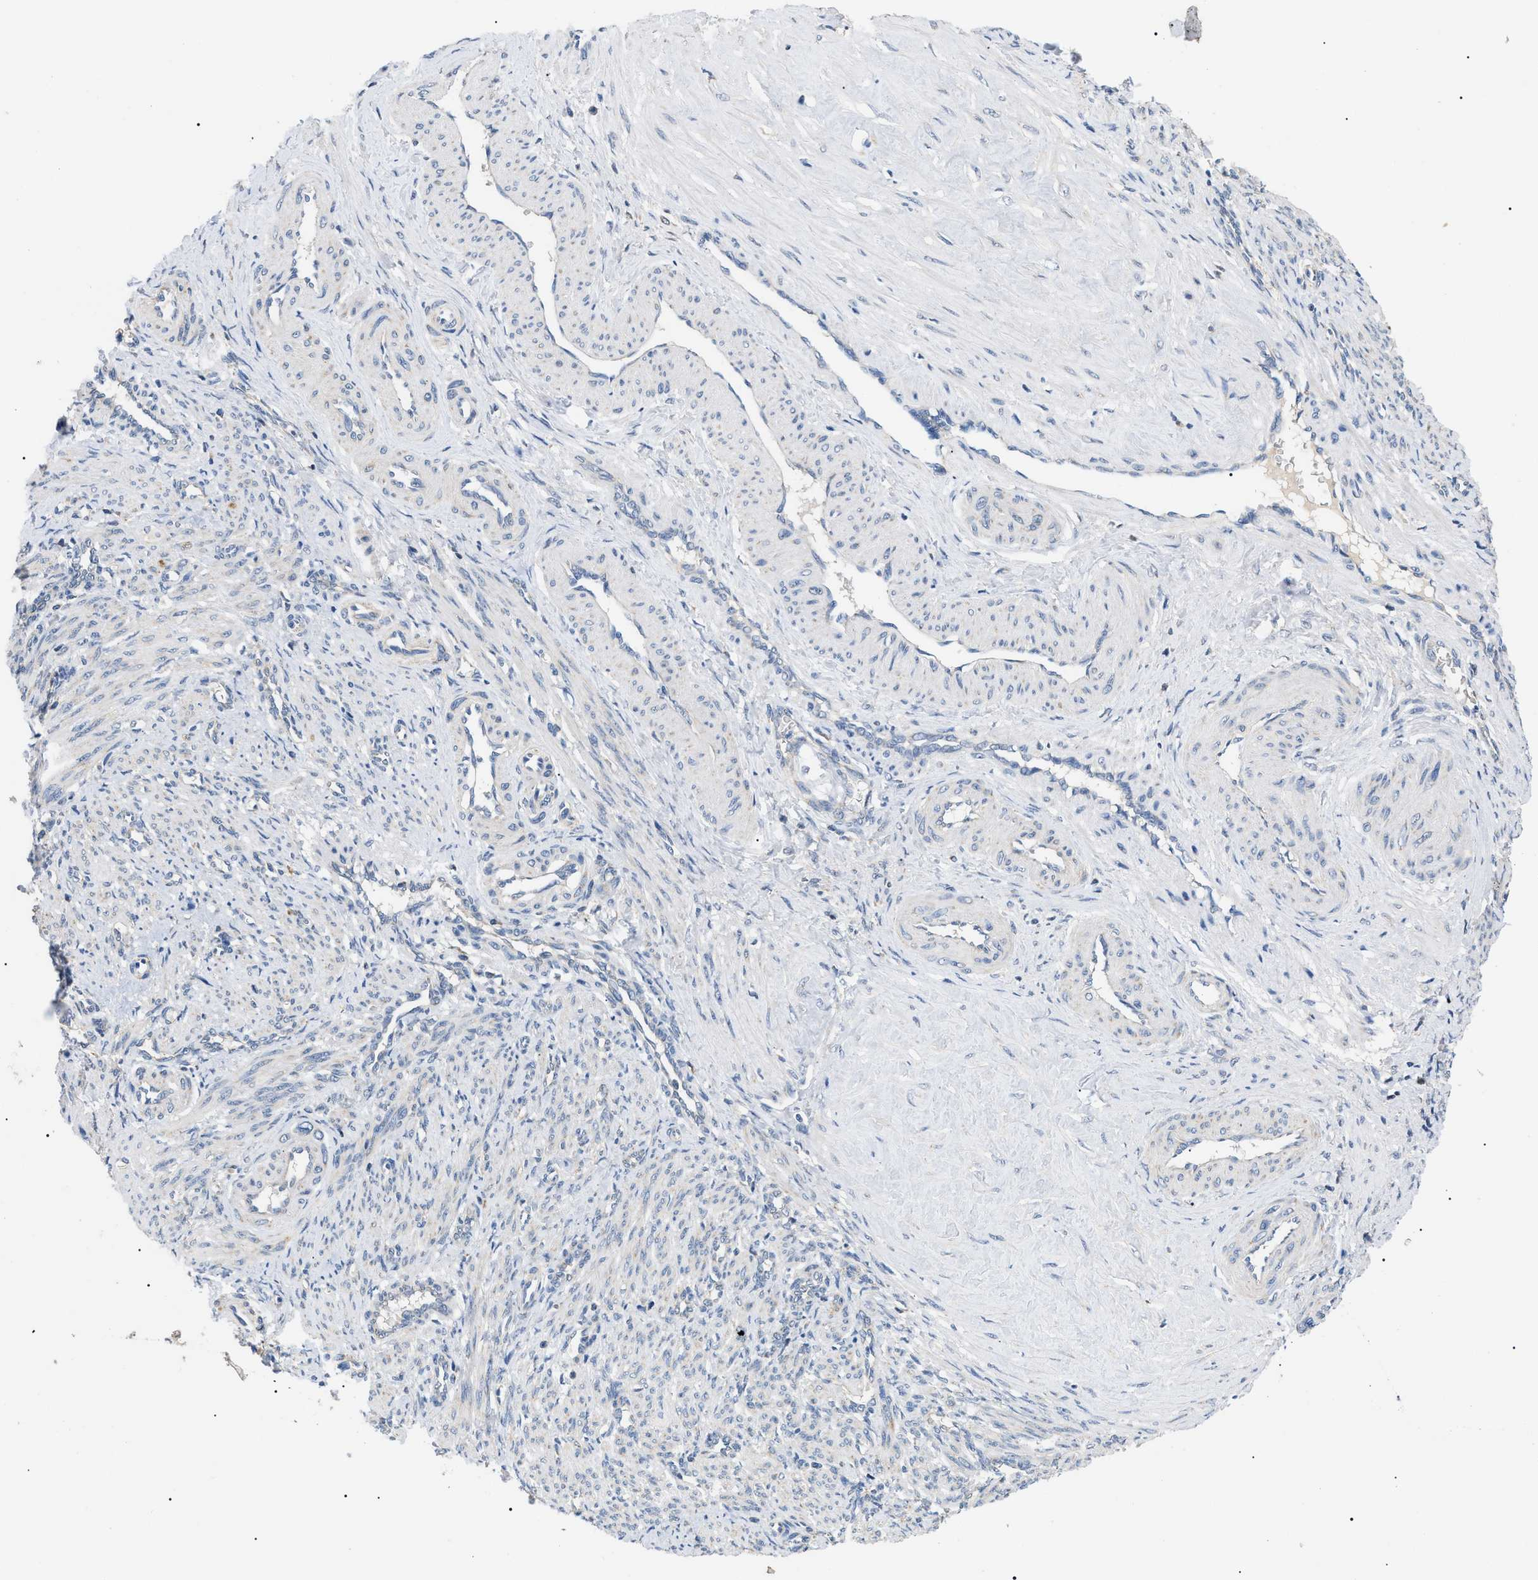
{"staining": {"intensity": "negative", "quantity": "none", "location": "none"}, "tissue": "smooth muscle", "cell_type": "Smooth muscle cells", "image_type": "normal", "snomed": [{"axis": "morphology", "description": "Normal tissue, NOS"}, {"axis": "topography", "description": "Endometrium"}], "caption": "Micrograph shows no significant protein staining in smooth muscle cells of unremarkable smooth muscle. (IHC, brightfield microscopy, high magnification).", "gene": "TOMM6", "patient": {"sex": "female", "age": 33}}